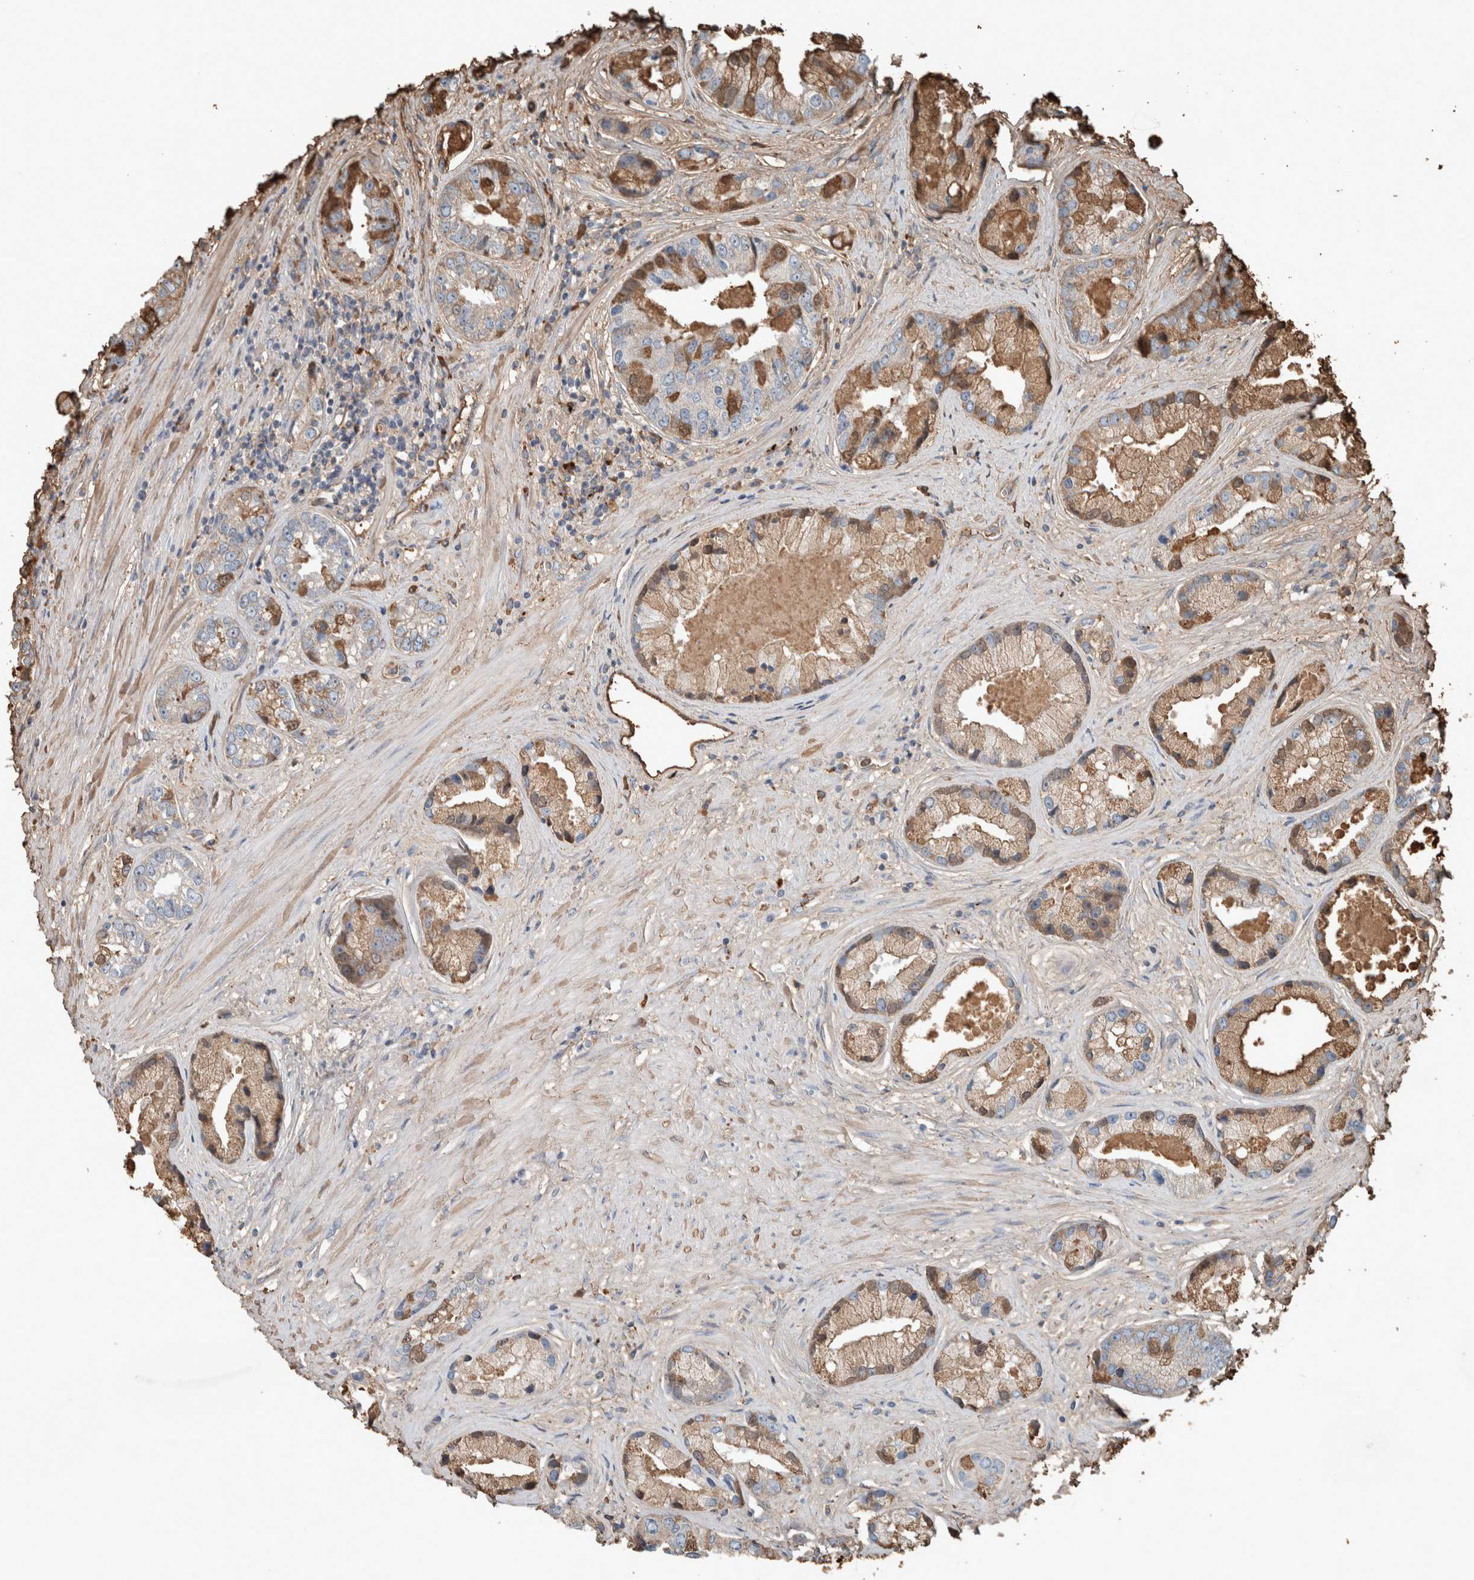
{"staining": {"intensity": "moderate", "quantity": "25%-75%", "location": "cytoplasmic/membranous,nuclear"}, "tissue": "prostate cancer", "cell_type": "Tumor cells", "image_type": "cancer", "snomed": [{"axis": "morphology", "description": "Adenocarcinoma, High grade"}, {"axis": "topography", "description": "Prostate"}], "caption": "A brown stain shows moderate cytoplasmic/membranous and nuclear staining of a protein in prostate adenocarcinoma (high-grade) tumor cells. (IHC, brightfield microscopy, high magnification).", "gene": "USP34", "patient": {"sex": "male", "age": 61}}